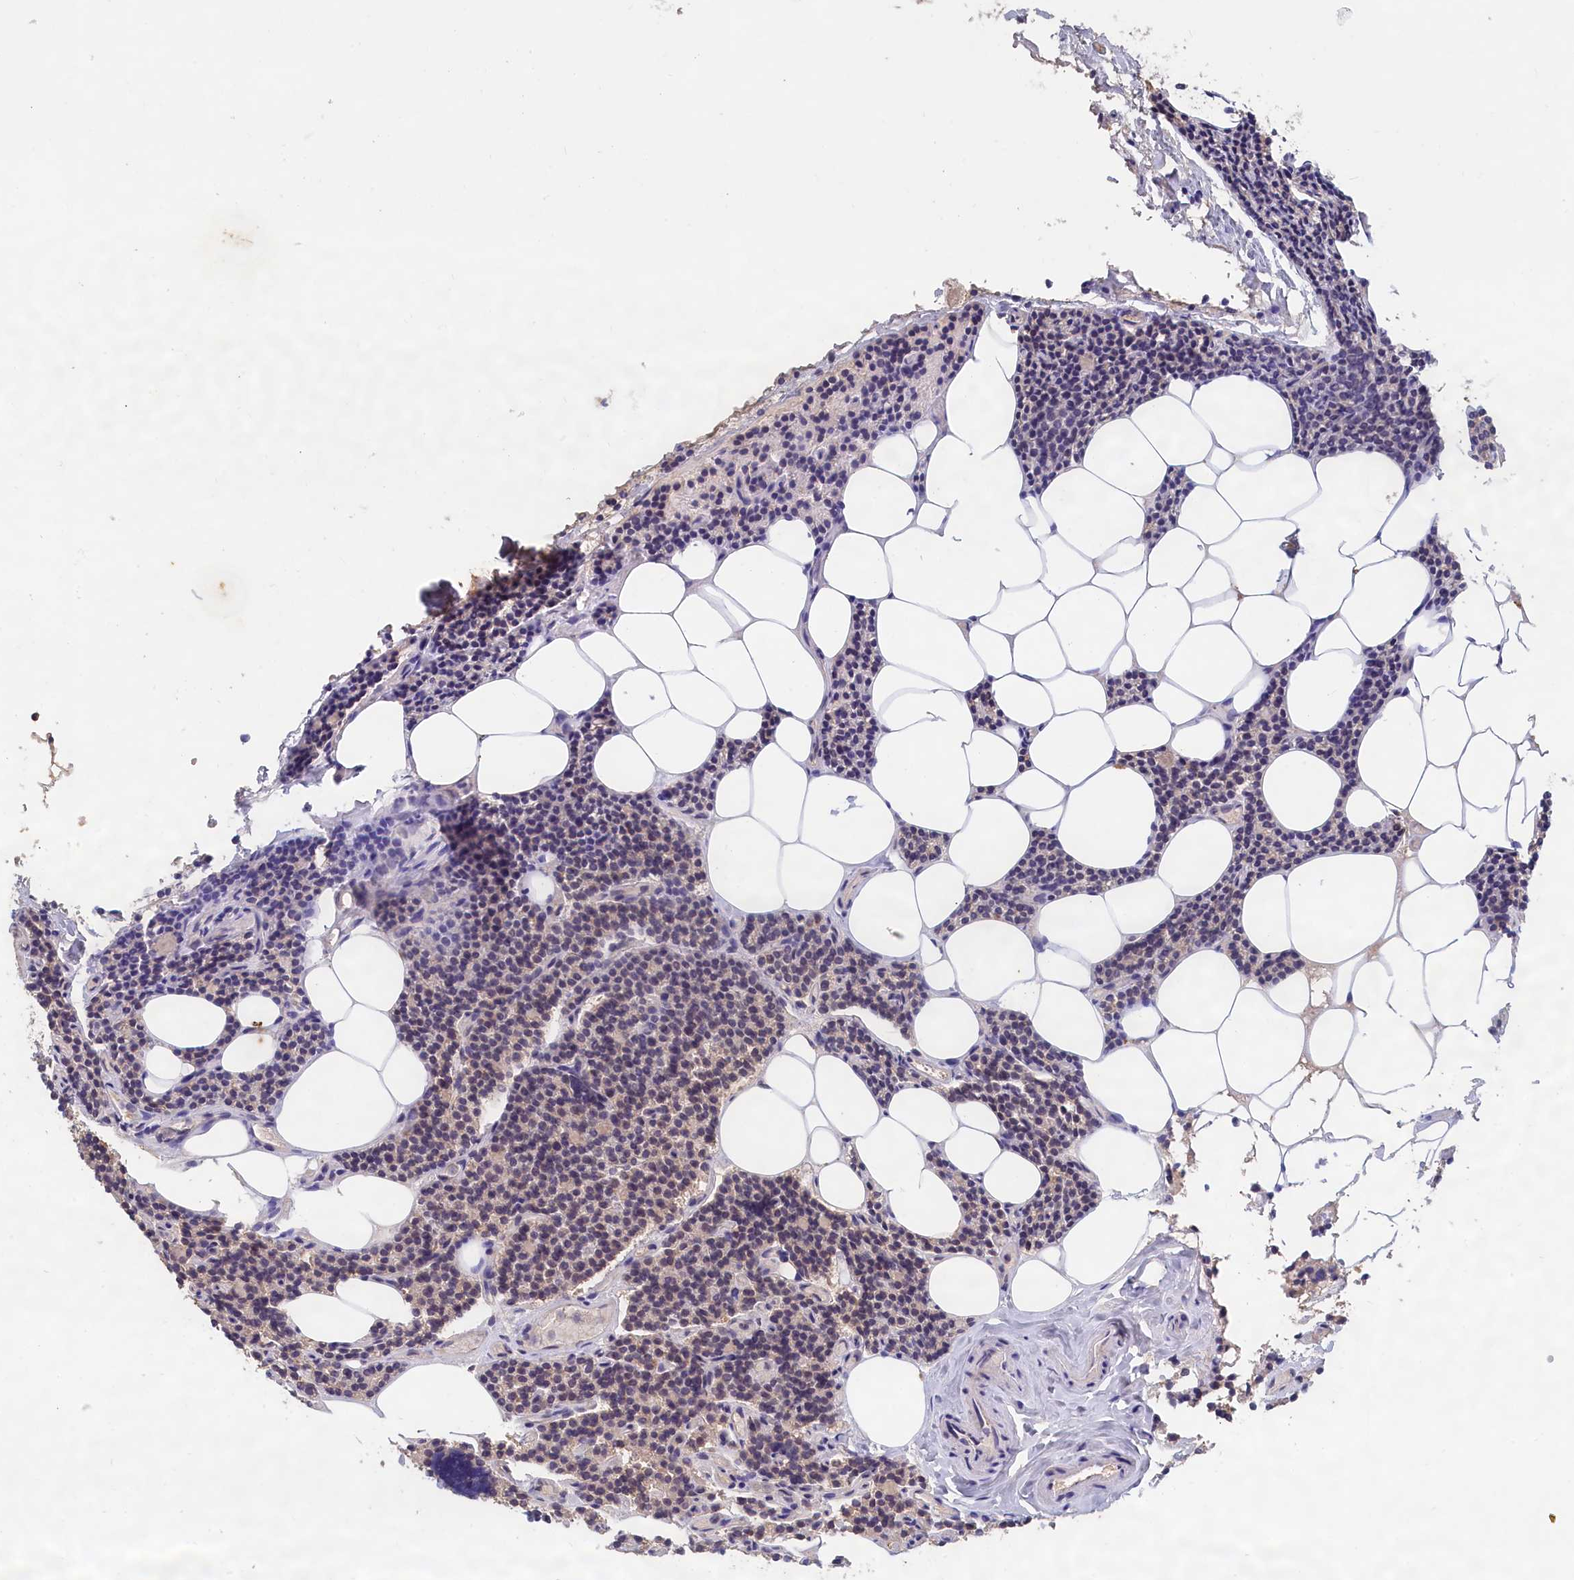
{"staining": {"intensity": "negative", "quantity": "none", "location": "none"}, "tissue": "parathyroid gland", "cell_type": "Glandular cells", "image_type": "normal", "snomed": [{"axis": "morphology", "description": "Normal tissue, NOS"}, {"axis": "topography", "description": "Parathyroid gland"}], "caption": "Immunohistochemistry of normal human parathyroid gland exhibits no expression in glandular cells.", "gene": "CELF5", "patient": {"sex": "female", "age": 43}}